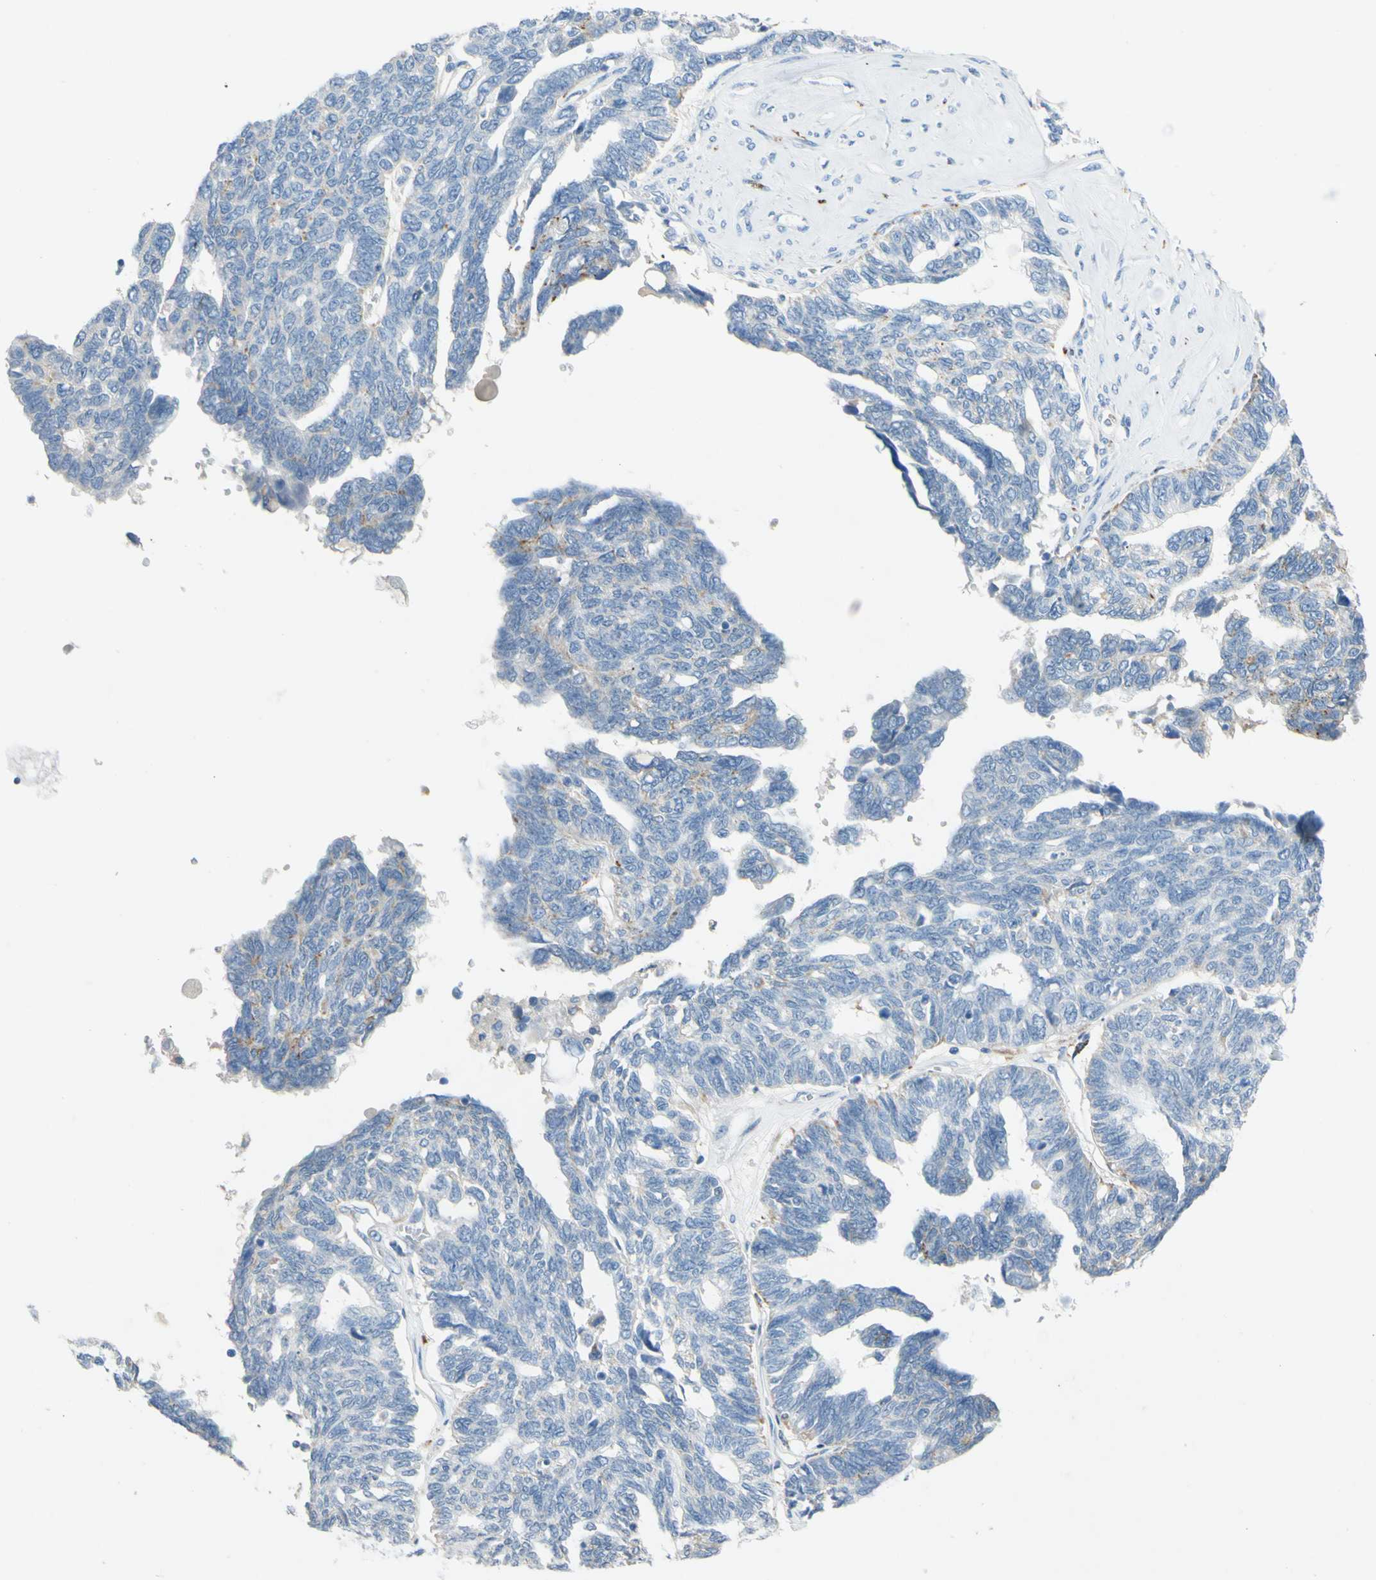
{"staining": {"intensity": "weak", "quantity": "<25%", "location": "cytoplasmic/membranous"}, "tissue": "ovarian cancer", "cell_type": "Tumor cells", "image_type": "cancer", "snomed": [{"axis": "morphology", "description": "Cystadenocarcinoma, serous, NOS"}, {"axis": "topography", "description": "Ovary"}], "caption": "Immunohistochemistry of ovarian cancer (serous cystadenocarcinoma) demonstrates no expression in tumor cells.", "gene": "CDH10", "patient": {"sex": "female", "age": 79}}